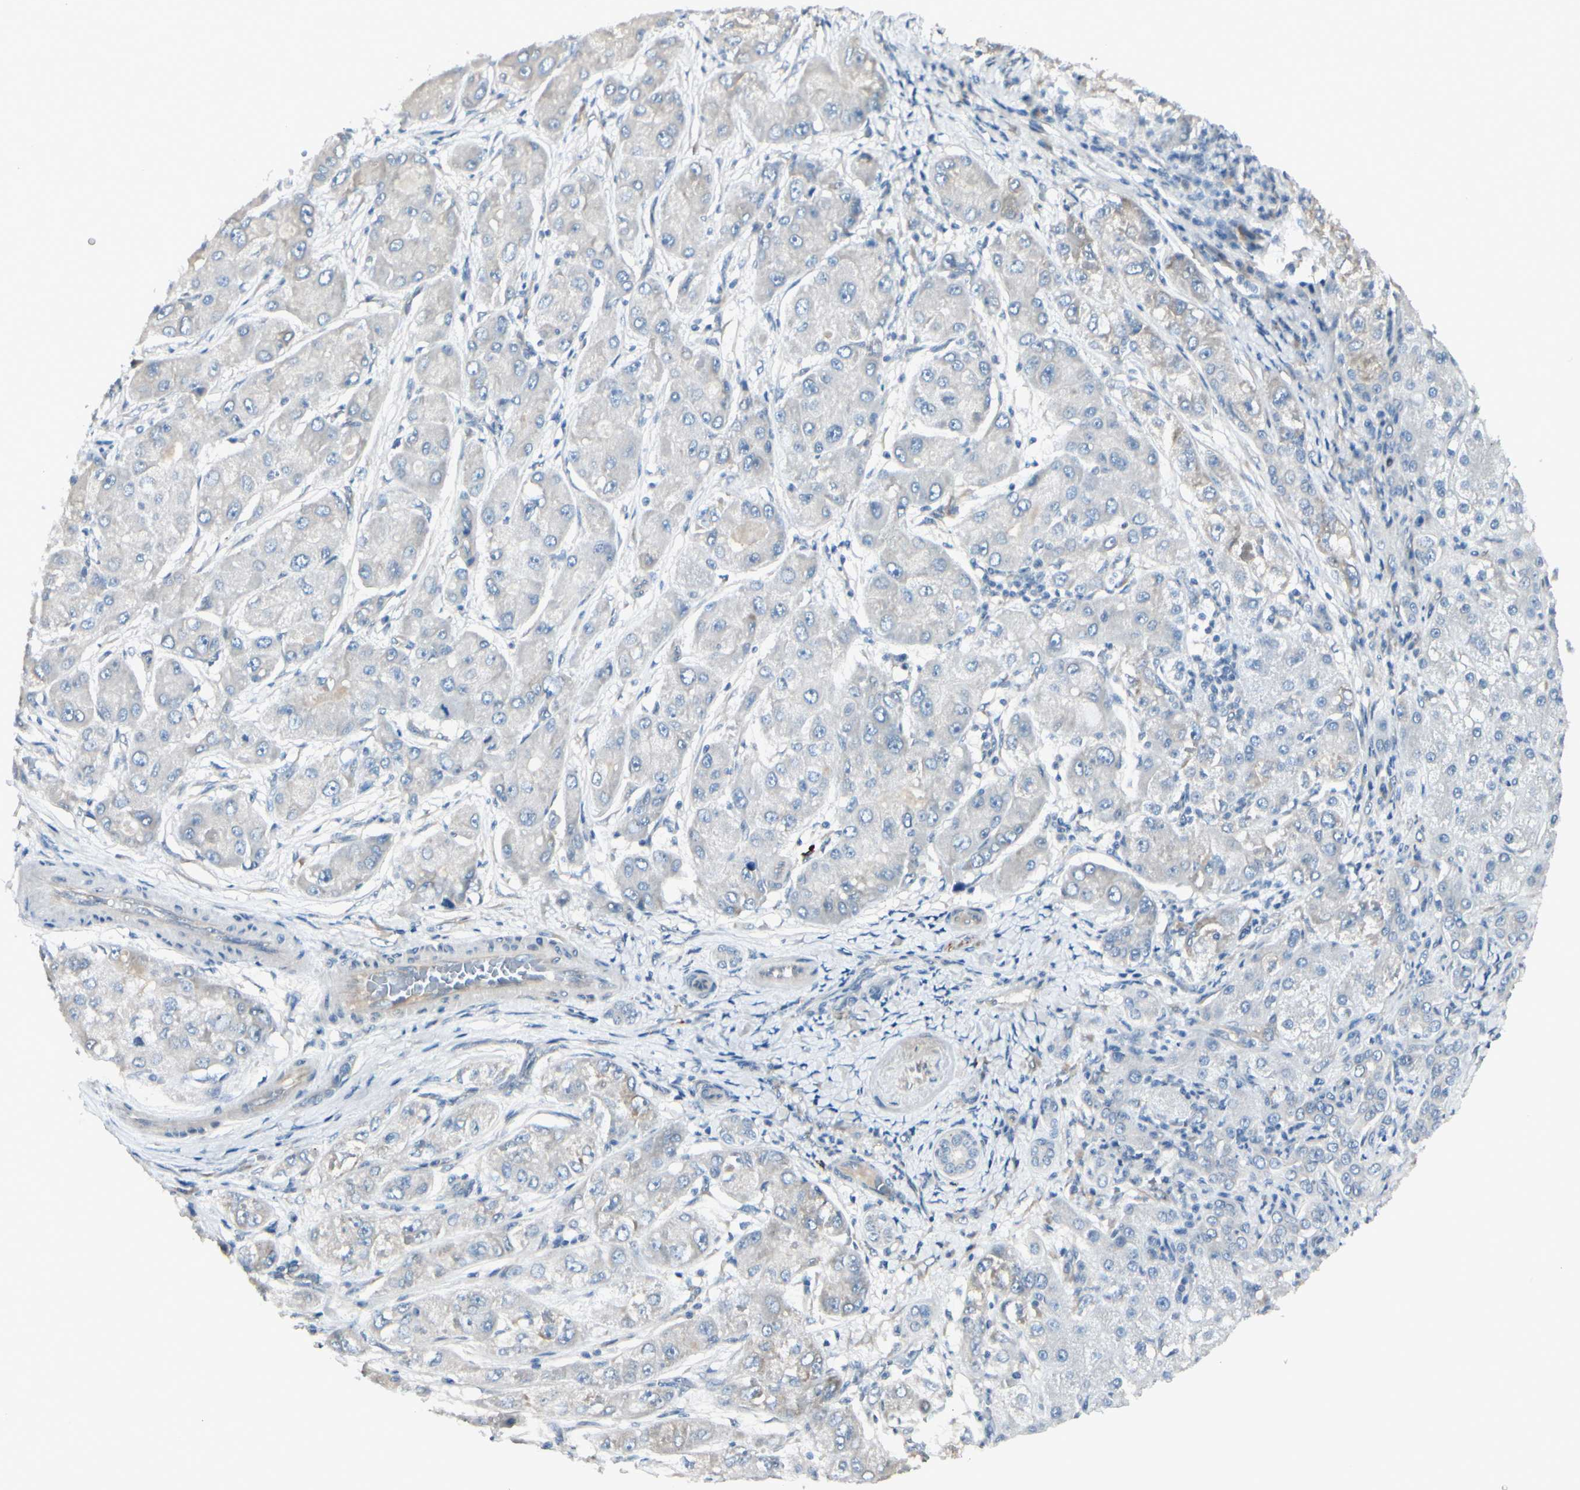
{"staining": {"intensity": "weak", "quantity": "<25%", "location": "cytoplasmic/membranous"}, "tissue": "liver cancer", "cell_type": "Tumor cells", "image_type": "cancer", "snomed": [{"axis": "morphology", "description": "Carcinoma, Hepatocellular, NOS"}, {"axis": "topography", "description": "Liver"}], "caption": "The photomicrograph demonstrates no significant staining in tumor cells of hepatocellular carcinoma (liver).", "gene": "MAPRE3", "patient": {"sex": "male", "age": 80}}